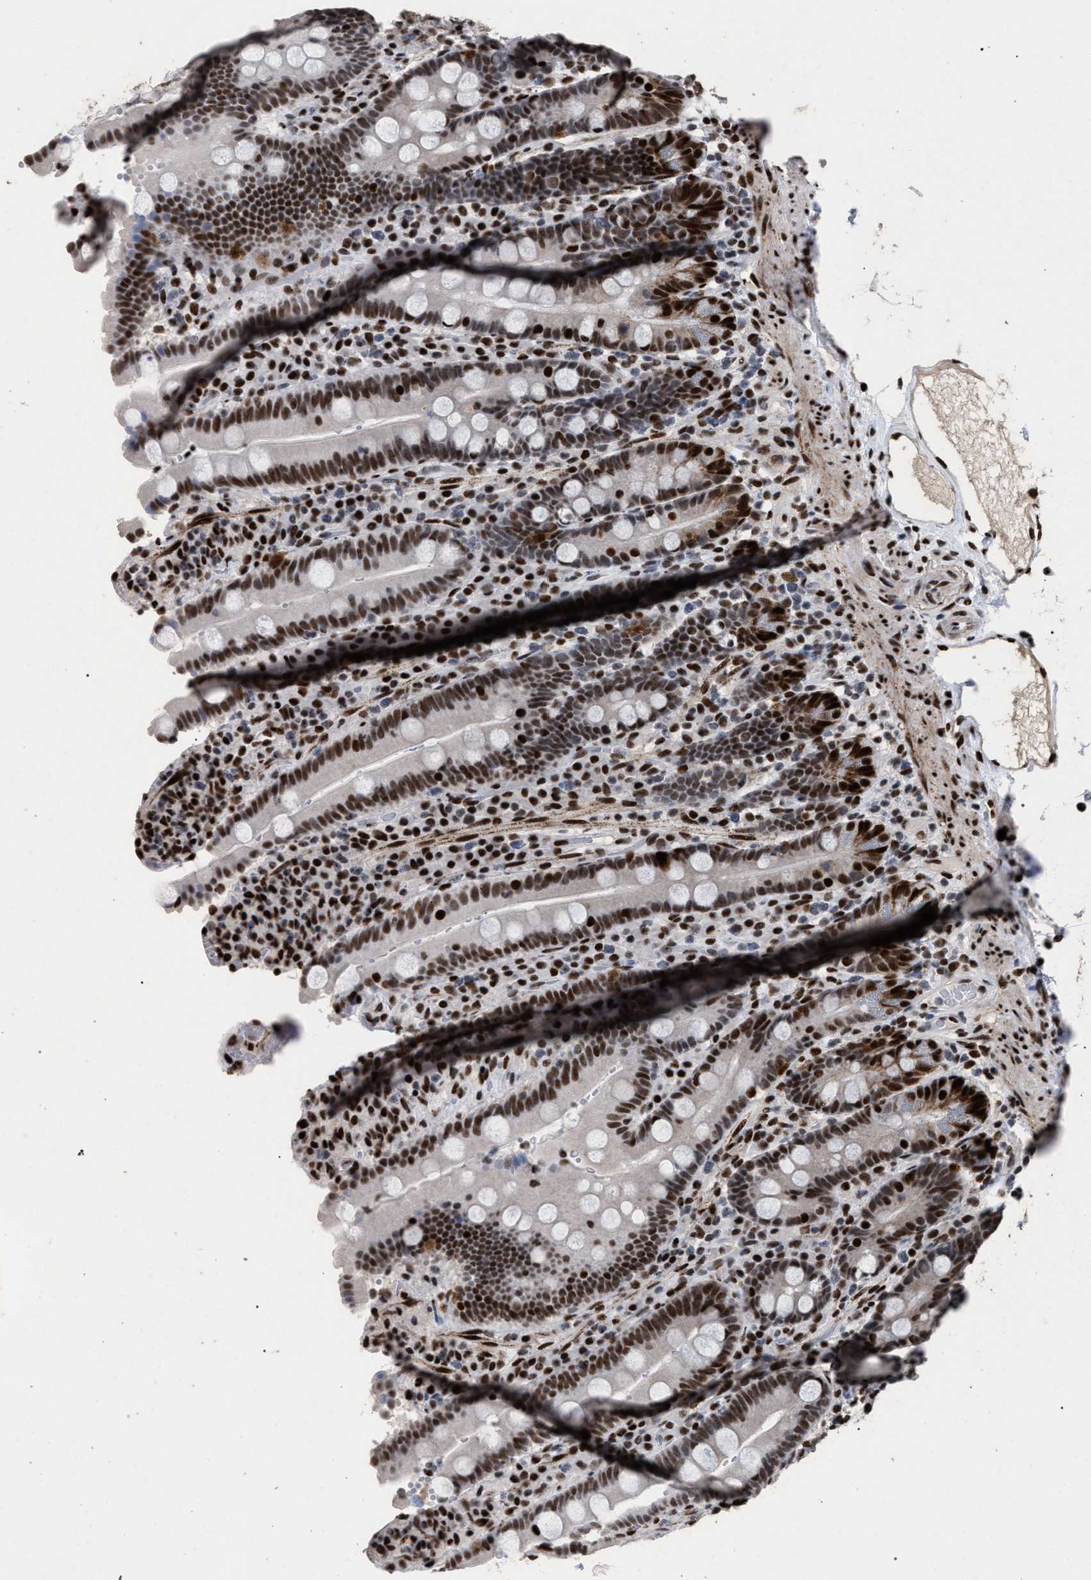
{"staining": {"intensity": "strong", "quantity": ">75%", "location": "nuclear"}, "tissue": "duodenum", "cell_type": "Glandular cells", "image_type": "normal", "snomed": [{"axis": "morphology", "description": "Normal tissue, NOS"}, {"axis": "topography", "description": "Small intestine, NOS"}], "caption": "Brown immunohistochemical staining in benign duodenum demonstrates strong nuclear positivity in about >75% of glandular cells. The staining was performed using DAB (3,3'-diaminobenzidine), with brown indicating positive protein expression. Nuclei are stained blue with hematoxylin.", "gene": "TP53BP1", "patient": {"sex": "female", "age": 71}}